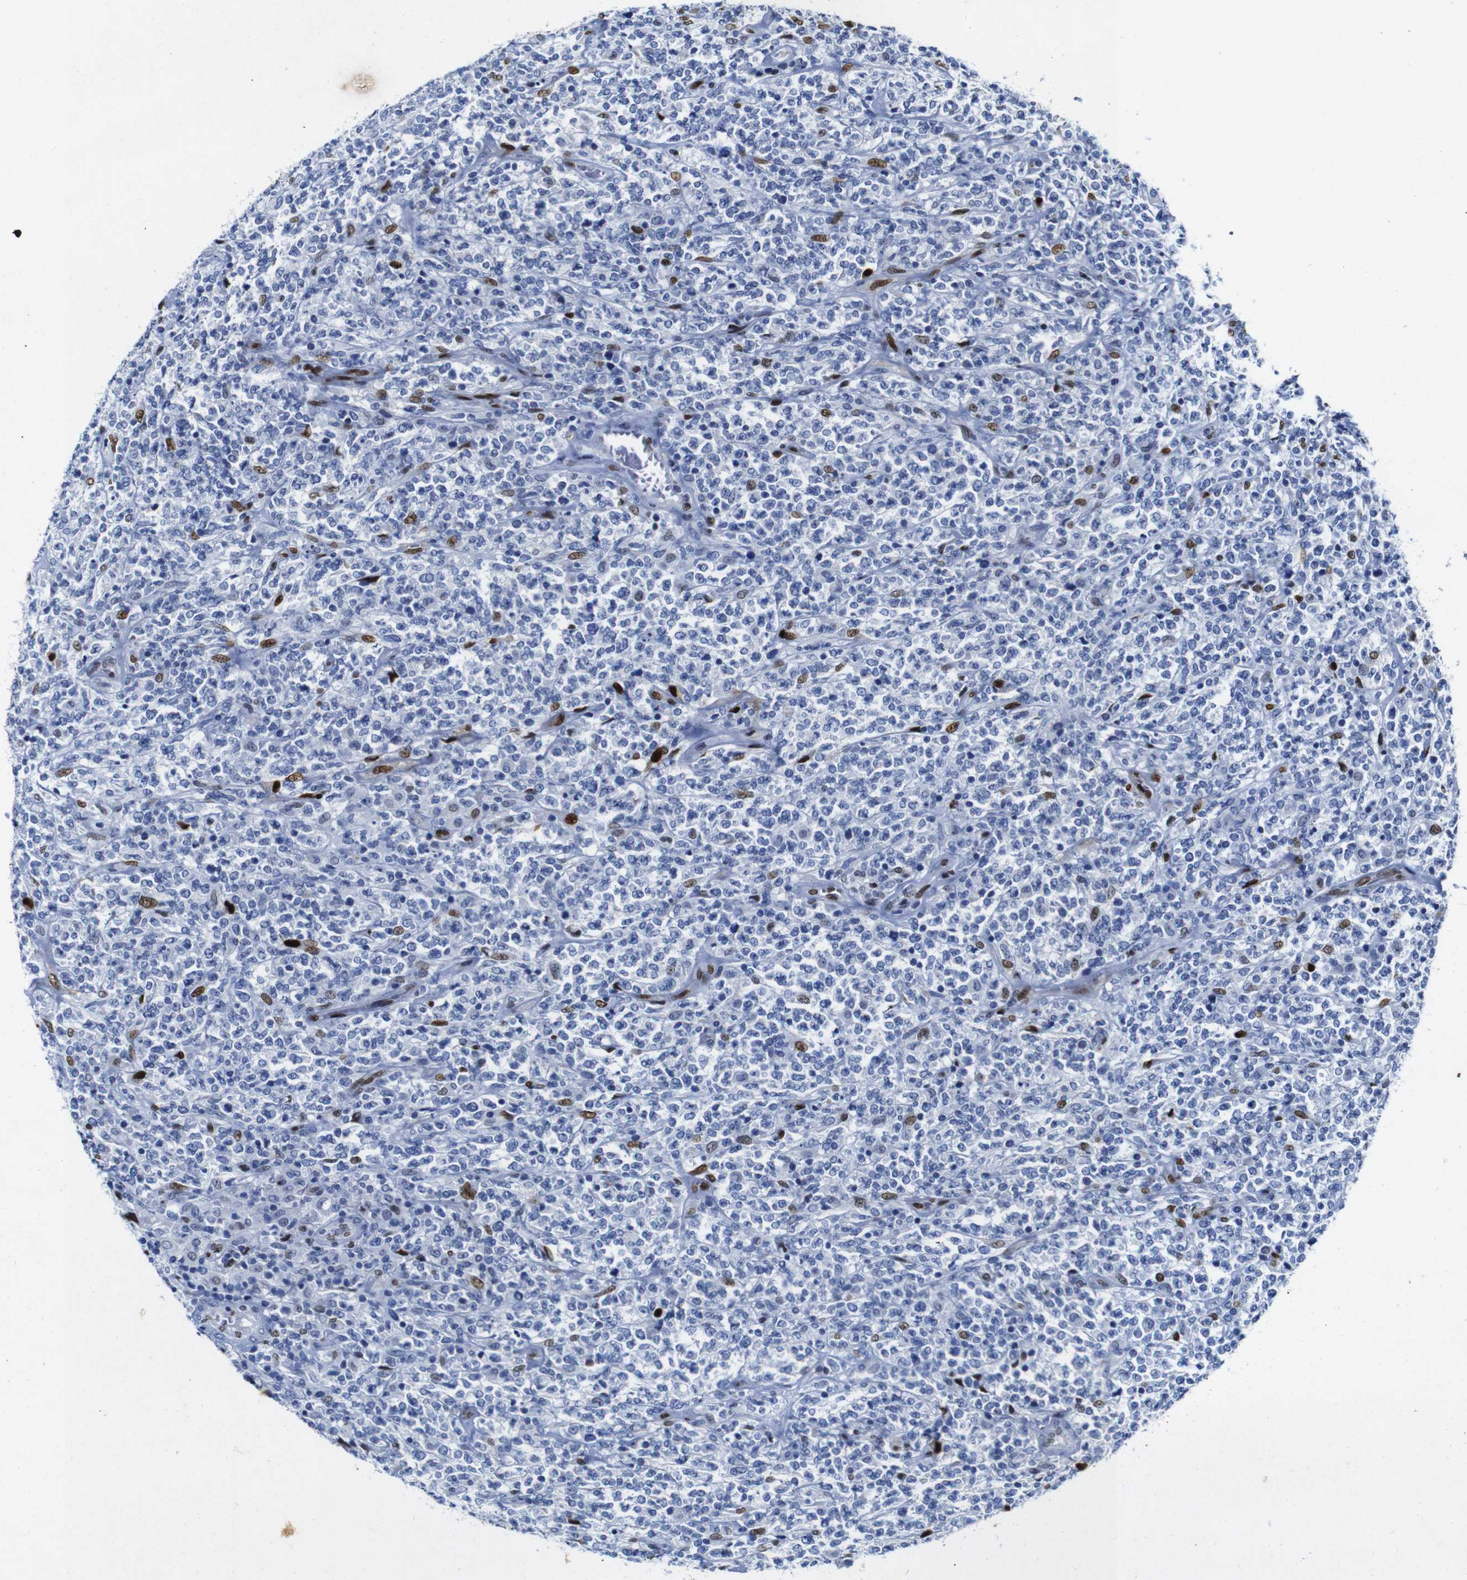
{"staining": {"intensity": "moderate", "quantity": "<25%", "location": "none"}, "tissue": "lymphoma", "cell_type": "Tumor cells", "image_type": "cancer", "snomed": [{"axis": "morphology", "description": "Malignant lymphoma, non-Hodgkin's type, High grade"}, {"axis": "topography", "description": "Soft tissue"}], "caption": "Immunohistochemistry (IHC) (DAB) staining of human lymphoma demonstrates moderate None protein staining in approximately <25% of tumor cells.", "gene": "FOSL2", "patient": {"sex": "male", "age": 18}}